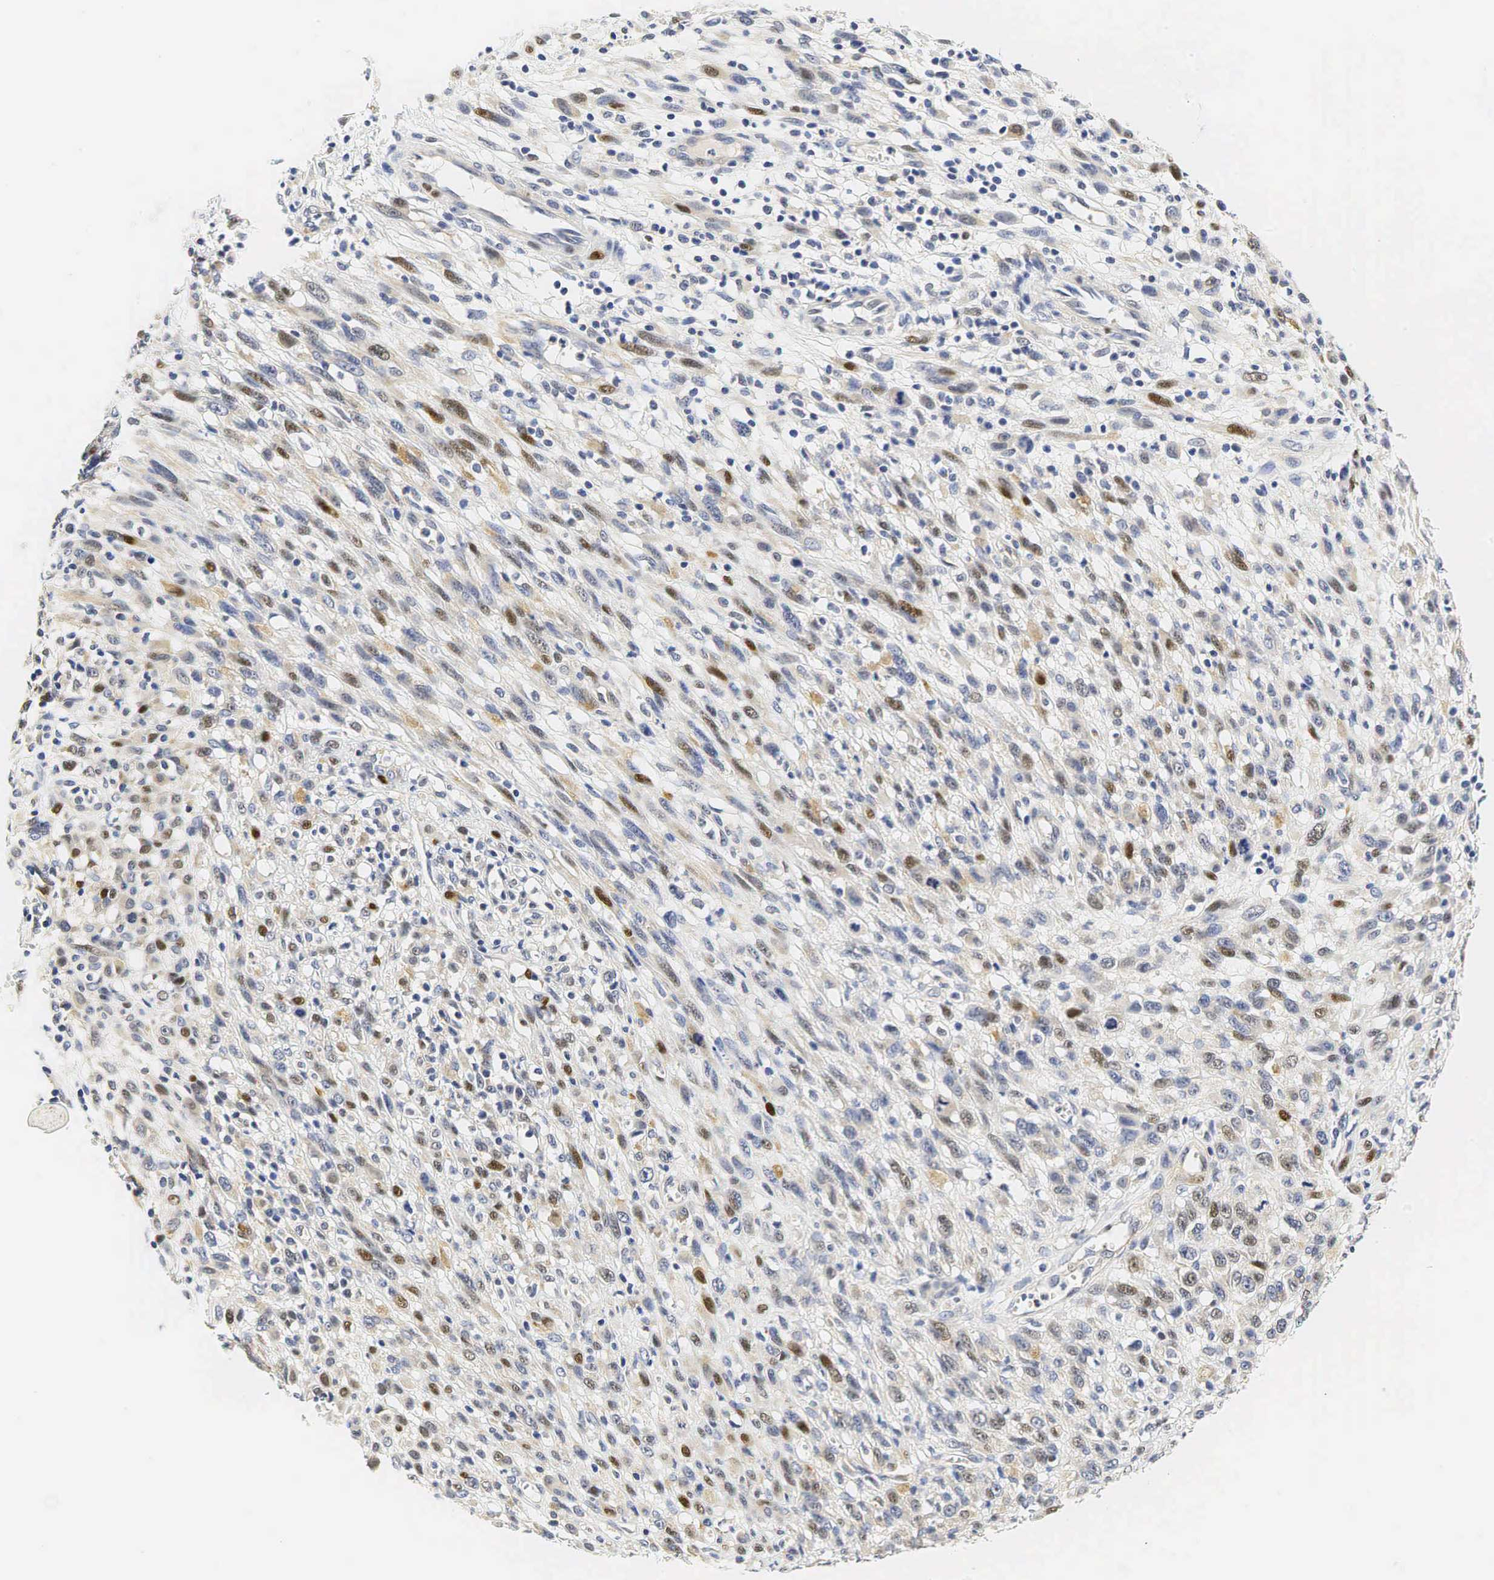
{"staining": {"intensity": "moderate", "quantity": "25%-75%", "location": "nuclear"}, "tissue": "melanoma", "cell_type": "Tumor cells", "image_type": "cancer", "snomed": [{"axis": "morphology", "description": "Malignant melanoma, NOS"}, {"axis": "topography", "description": "Skin"}], "caption": "High-power microscopy captured an immunohistochemistry (IHC) photomicrograph of malignant melanoma, revealing moderate nuclear positivity in approximately 25%-75% of tumor cells. The protein is stained brown, and the nuclei are stained in blue (DAB IHC with brightfield microscopy, high magnification).", "gene": "CCND1", "patient": {"sex": "male", "age": 51}}